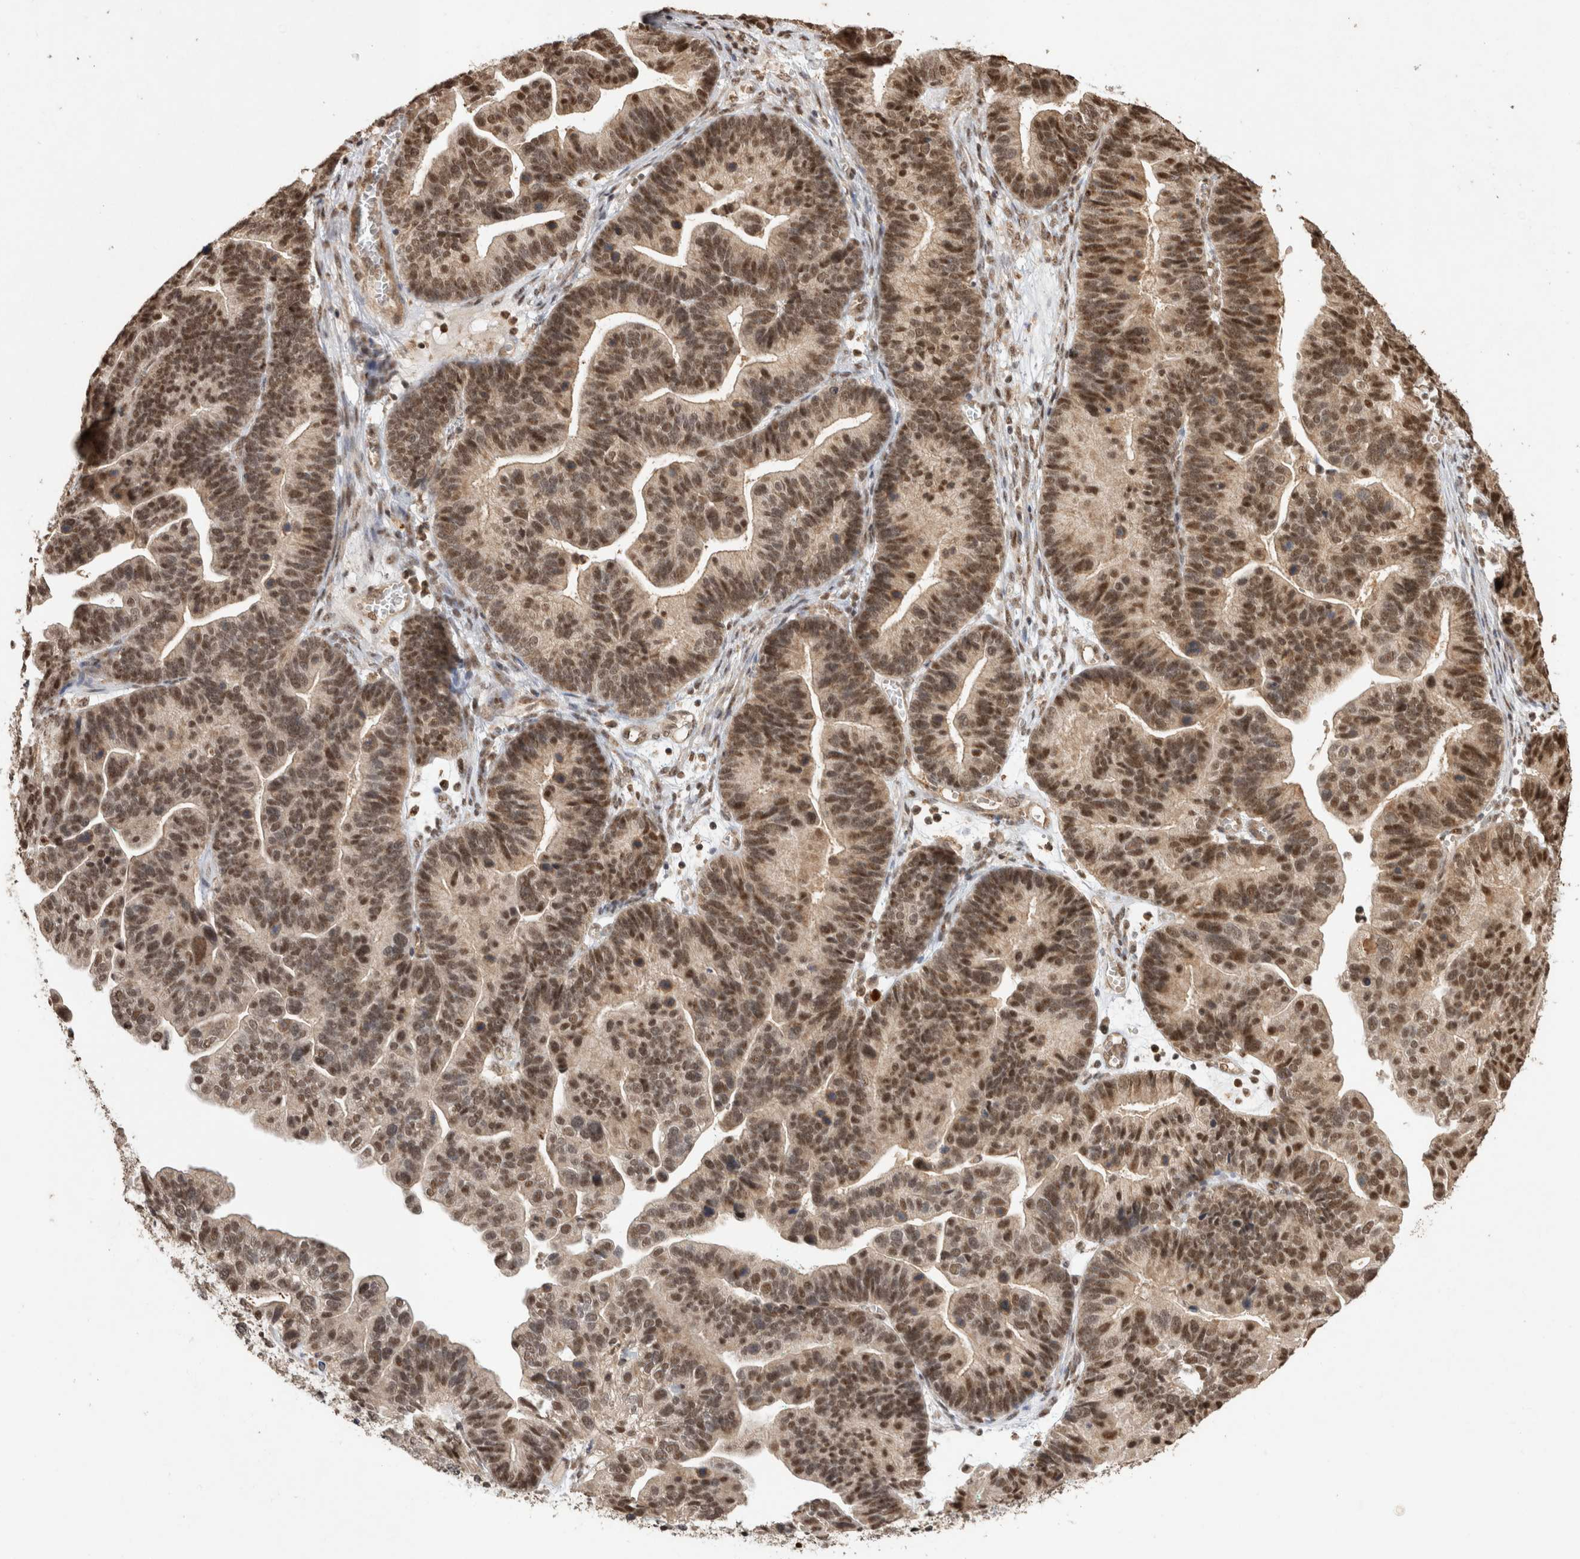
{"staining": {"intensity": "moderate", "quantity": ">75%", "location": "nuclear"}, "tissue": "ovarian cancer", "cell_type": "Tumor cells", "image_type": "cancer", "snomed": [{"axis": "morphology", "description": "Cystadenocarcinoma, serous, NOS"}, {"axis": "topography", "description": "Ovary"}], "caption": "Brown immunohistochemical staining in ovarian cancer (serous cystadenocarcinoma) reveals moderate nuclear positivity in about >75% of tumor cells.", "gene": "KEAP1", "patient": {"sex": "female", "age": 56}}